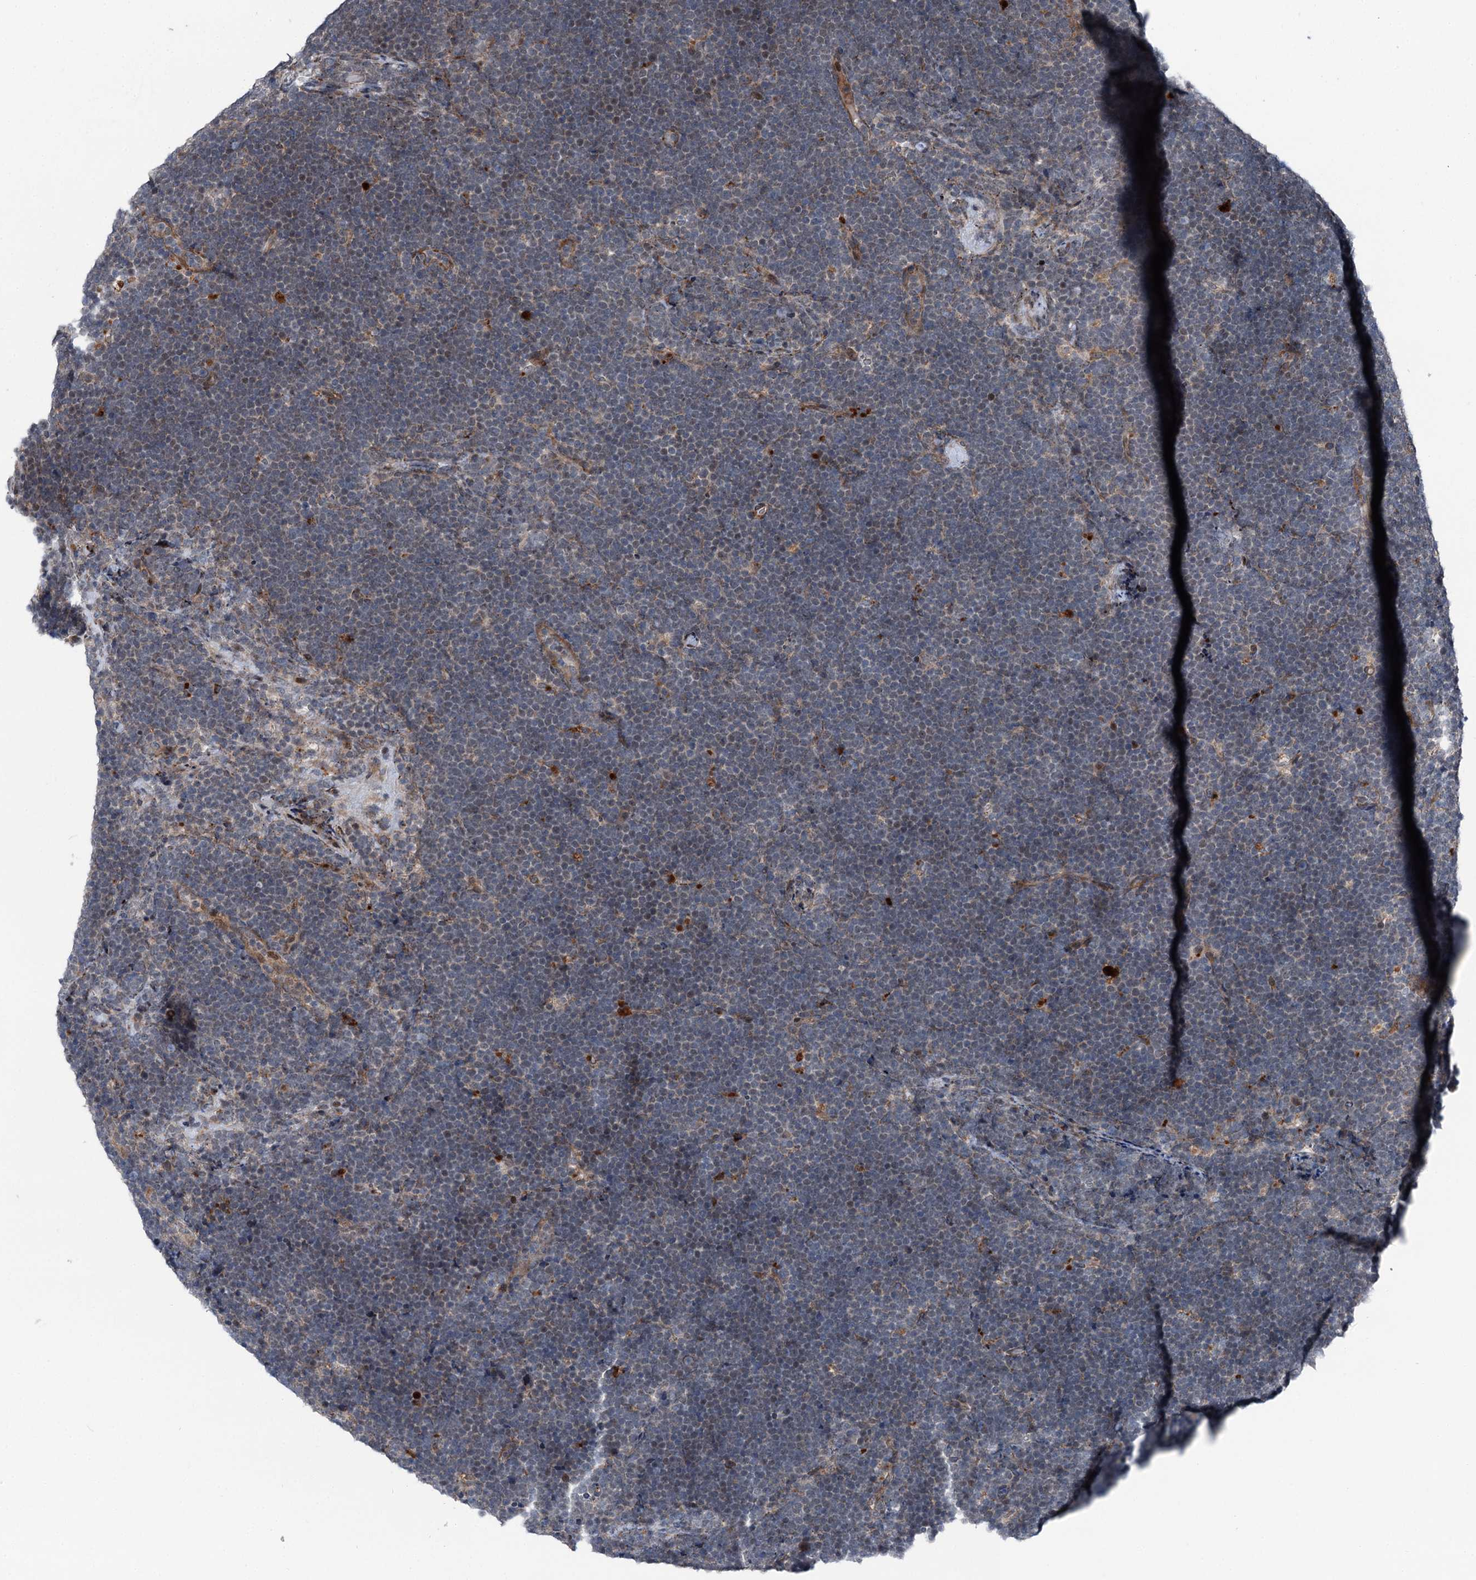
{"staining": {"intensity": "negative", "quantity": "none", "location": "none"}, "tissue": "lymphoma", "cell_type": "Tumor cells", "image_type": "cancer", "snomed": [{"axis": "morphology", "description": "Malignant lymphoma, non-Hodgkin's type, High grade"}, {"axis": "topography", "description": "Lymph node"}], "caption": "Image shows no significant protein positivity in tumor cells of lymphoma. The staining was performed using DAB to visualize the protein expression in brown, while the nuclei were stained in blue with hematoxylin (Magnification: 20x).", "gene": "POLR1D", "patient": {"sex": "male", "age": 13}}